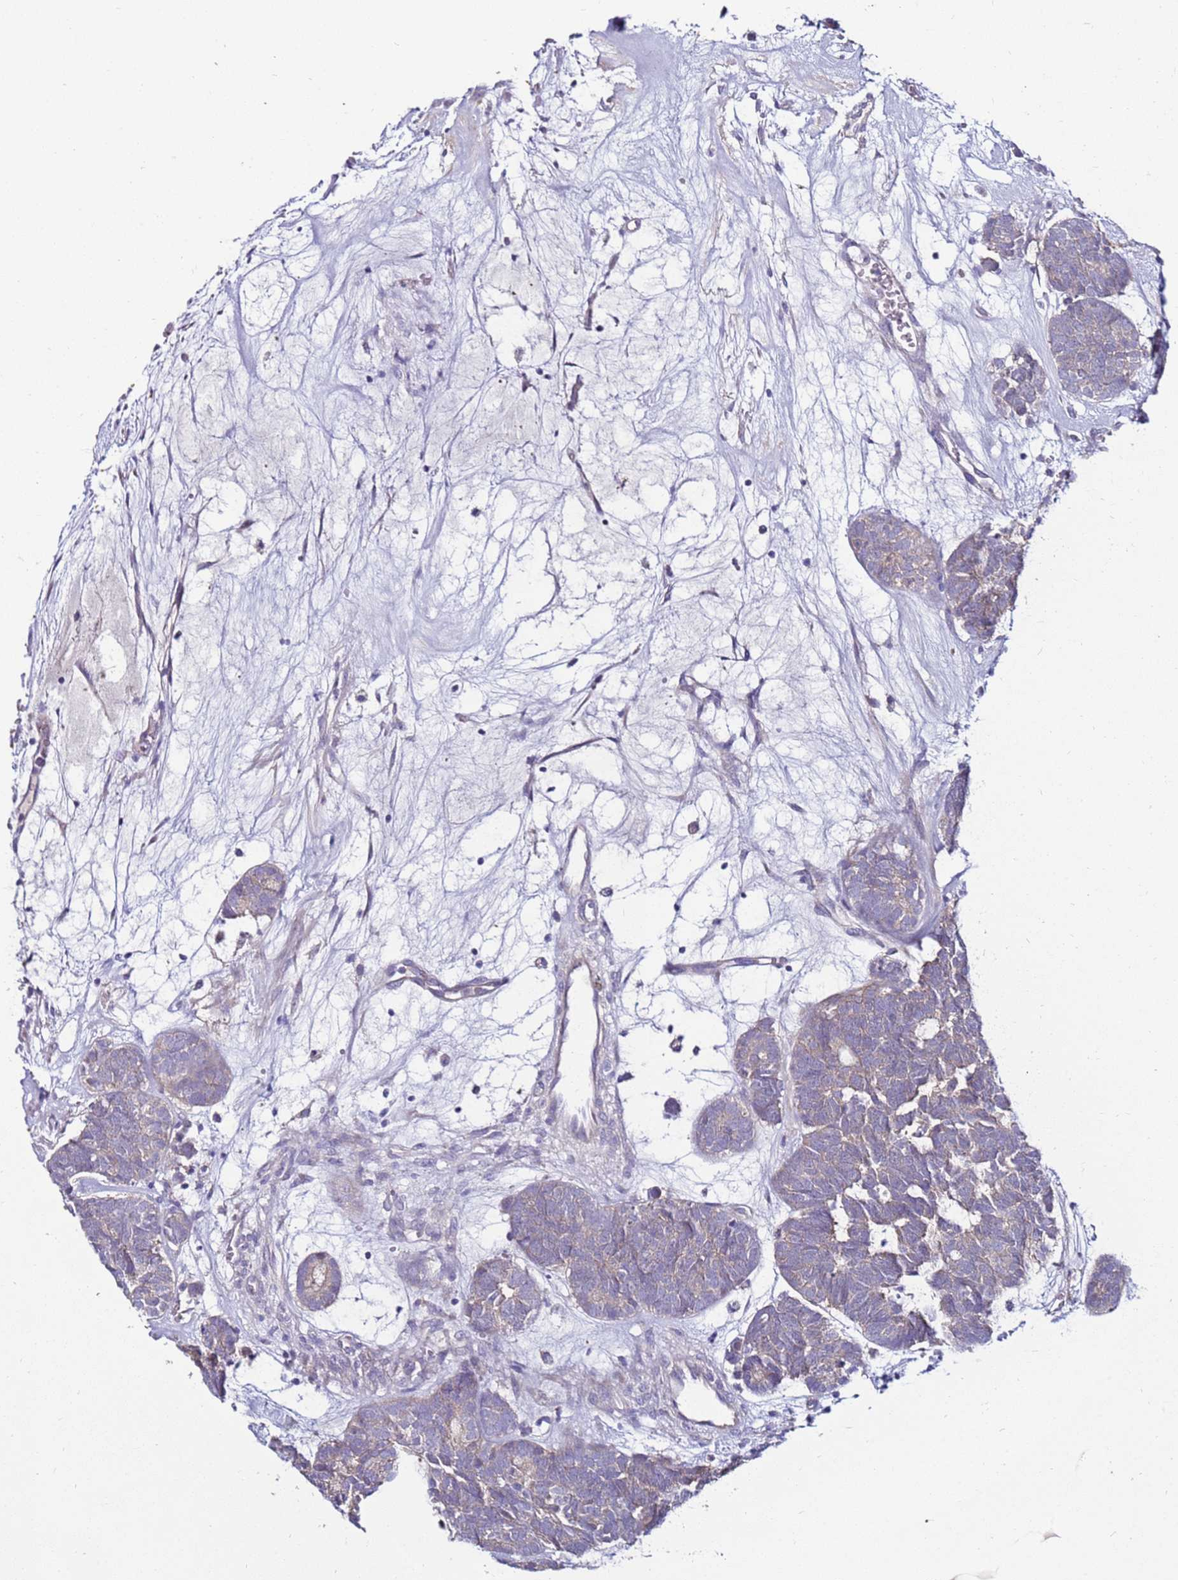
{"staining": {"intensity": "weak", "quantity": "<25%", "location": "cytoplasmic/membranous"}, "tissue": "head and neck cancer", "cell_type": "Tumor cells", "image_type": "cancer", "snomed": [{"axis": "morphology", "description": "Adenocarcinoma, NOS"}, {"axis": "topography", "description": "Head-Neck"}], "caption": "High magnification brightfield microscopy of adenocarcinoma (head and neck) stained with DAB (brown) and counterstained with hematoxylin (blue): tumor cells show no significant staining.", "gene": "GPN3", "patient": {"sex": "female", "age": 81}}